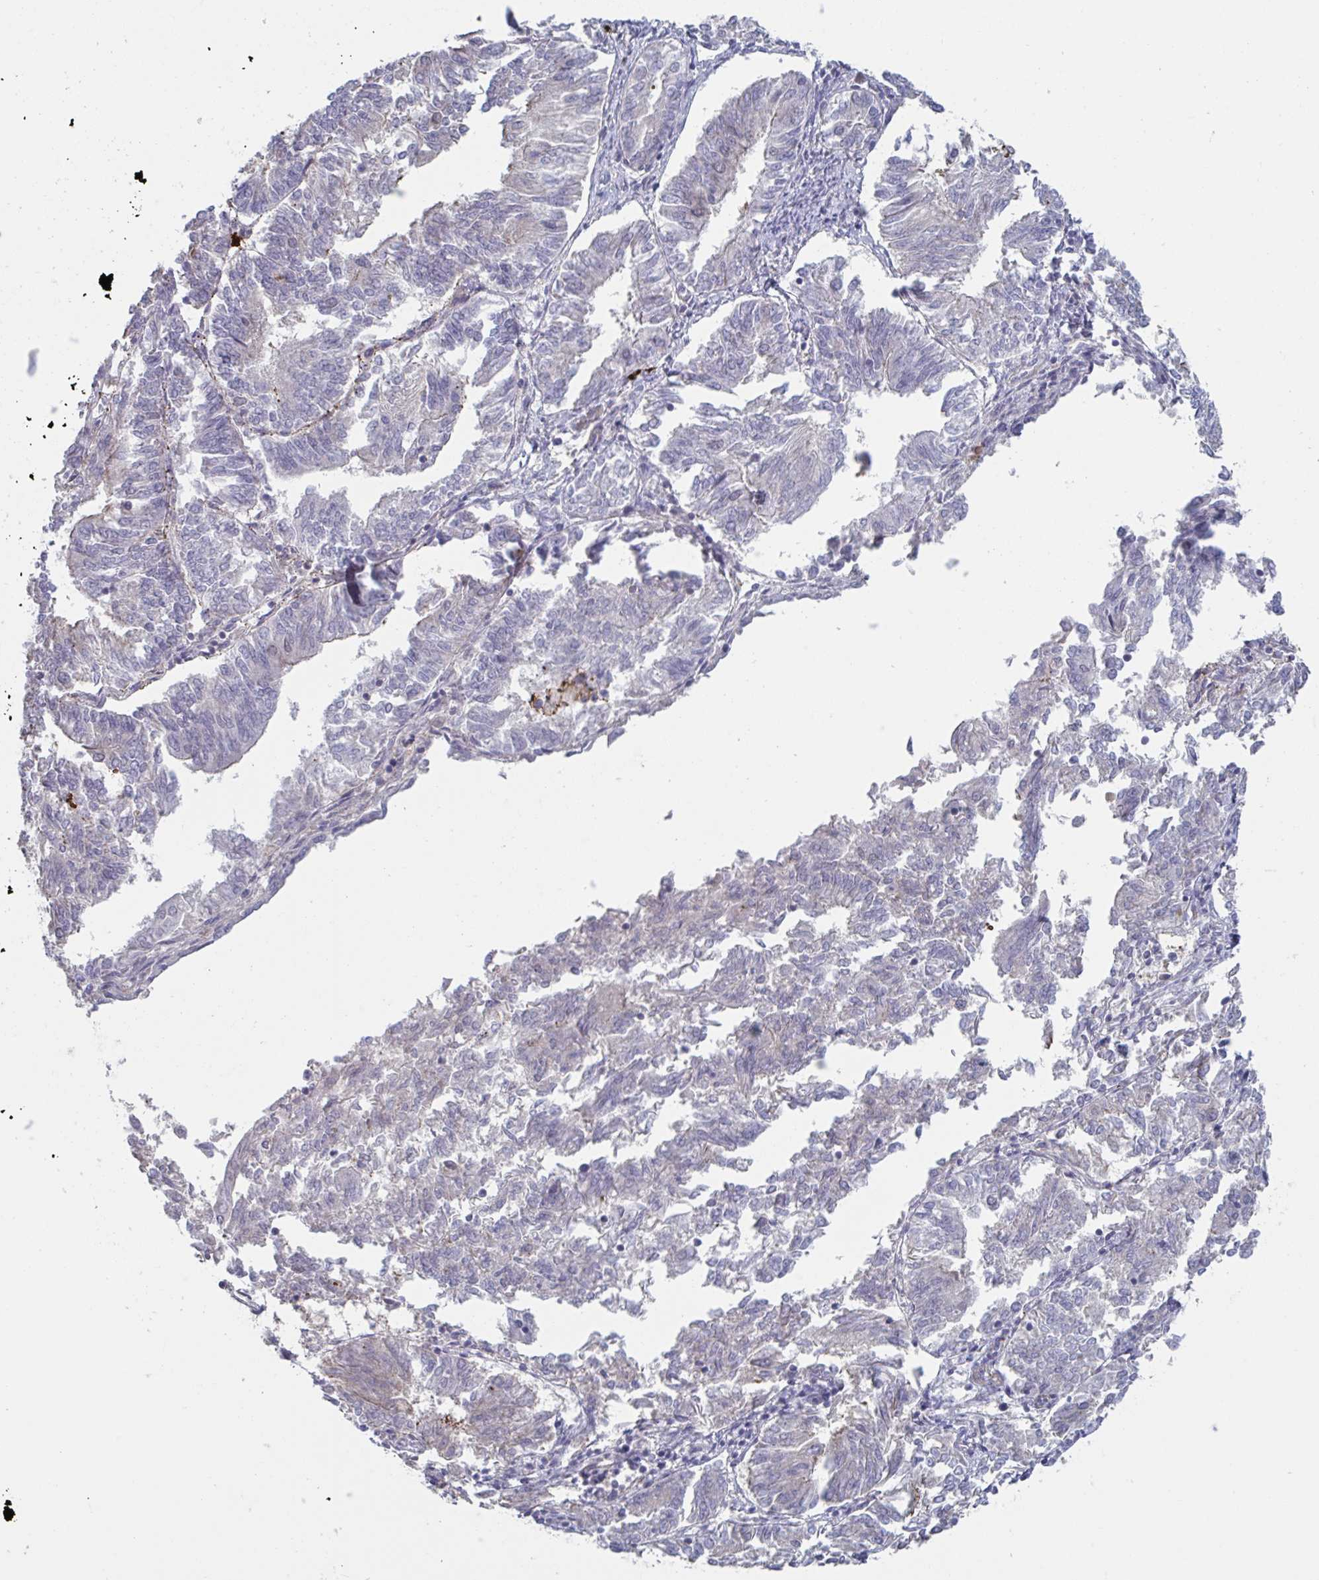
{"staining": {"intensity": "negative", "quantity": "none", "location": "none"}, "tissue": "endometrial cancer", "cell_type": "Tumor cells", "image_type": "cancer", "snomed": [{"axis": "morphology", "description": "Adenocarcinoma, NOS"}, {"axis": "topography", "description": "Endometrium"}], "caption": "Immunohistochemistry (IHC) of human endometrial cancer demonstrates no expression in tumor cells.", "gene": "STK26", "patient": {"sex": "female", "age": 58}}